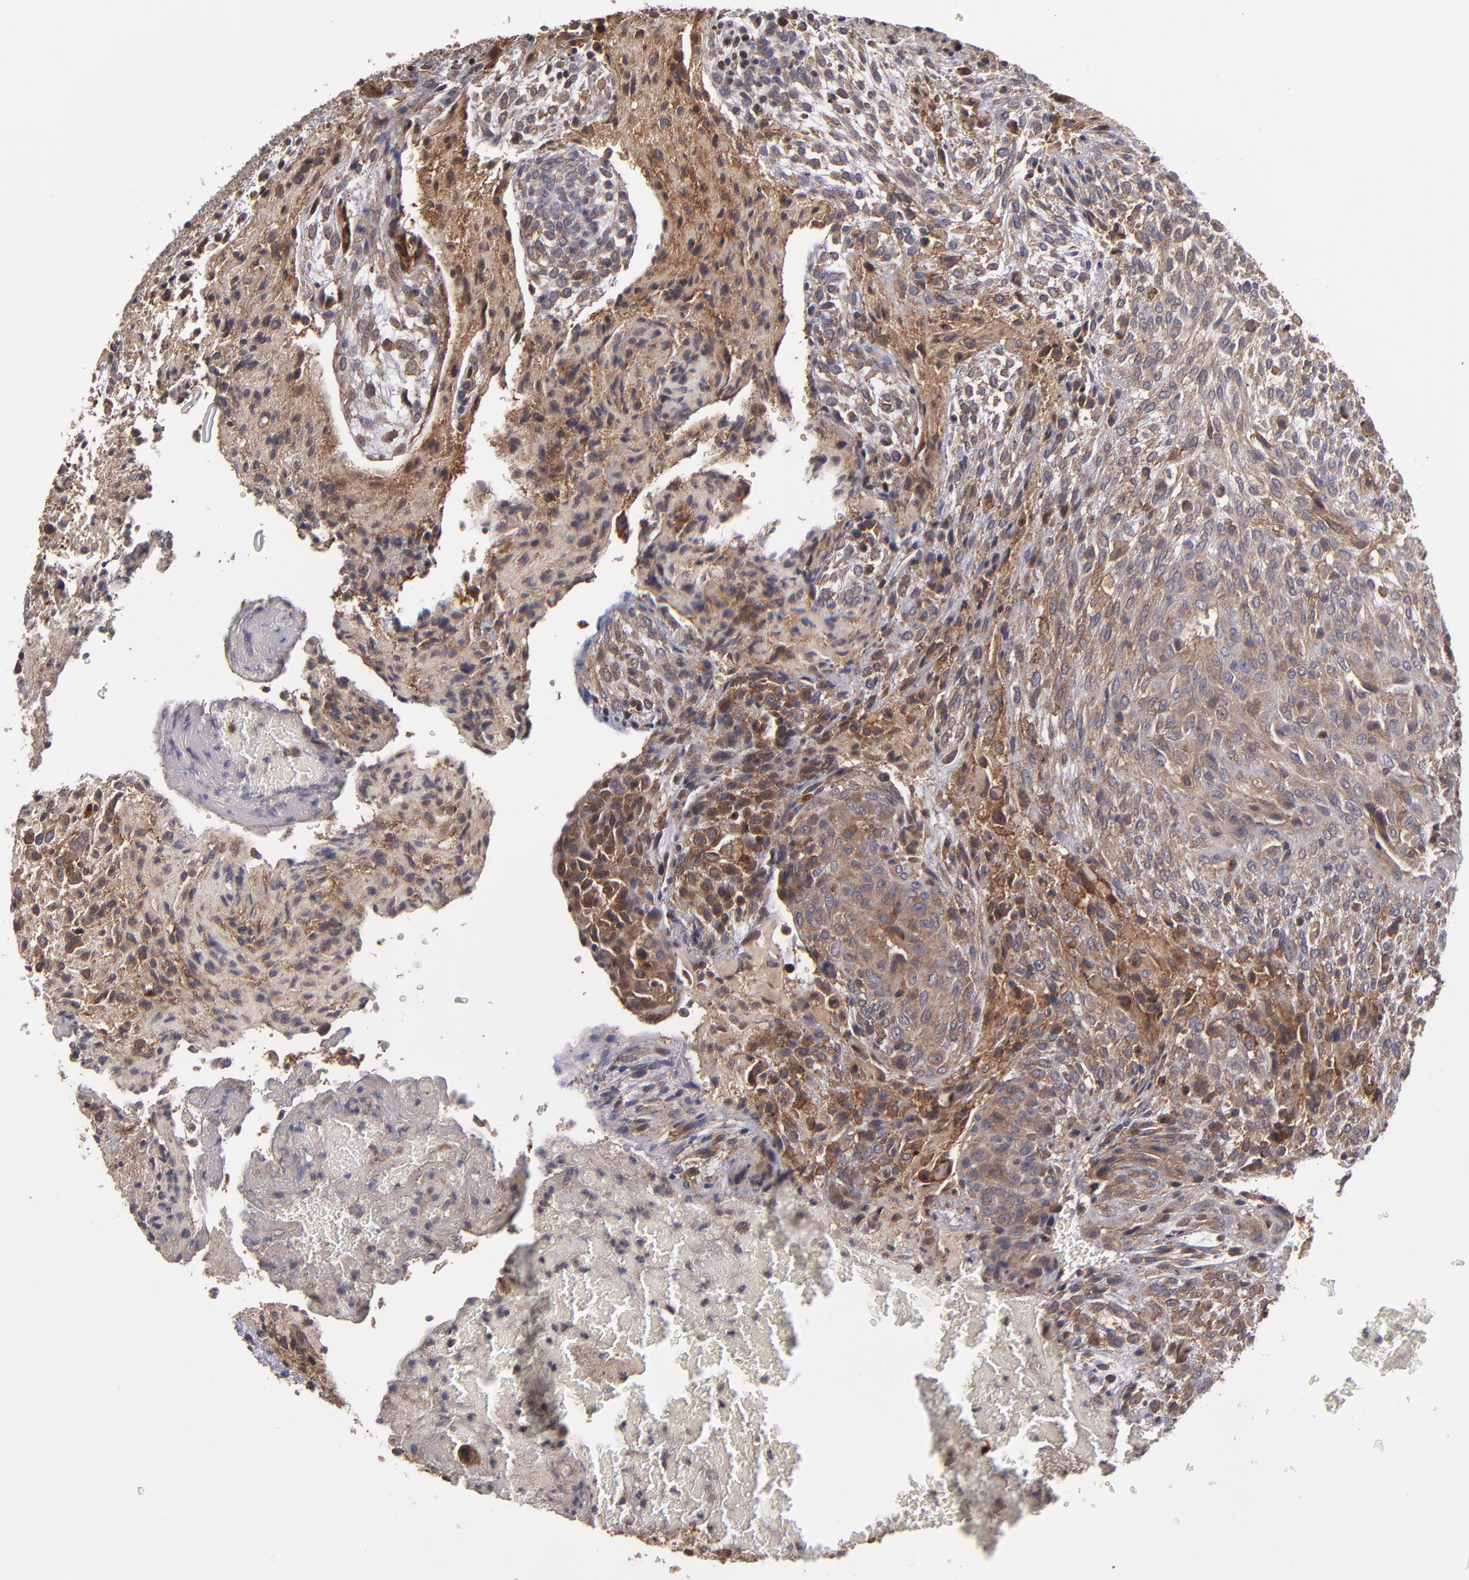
{"staining": {"intensity": "strong", "quantity": ">75%", "location": "cytoplasmic/membranous"}, "tissue": "glioma", "cell_type": "Tumor cells", "image_type": "cancer", "snomed": [{"axis": "morphology", "description": "Glioma, malignant, High grade"}, {"axis": "topography", "description": "Cerebral cortex"}], "caption": "DAB (3,3'-diaminobenzidine) immunohistochemical staining of malignant glioma (high-grade) exhibits strong cytoplasmic/membranous protein expression in approximately >75% of tumor cells.", "gene": "NF2", "patient": {"sex": "female", "age": 55}}